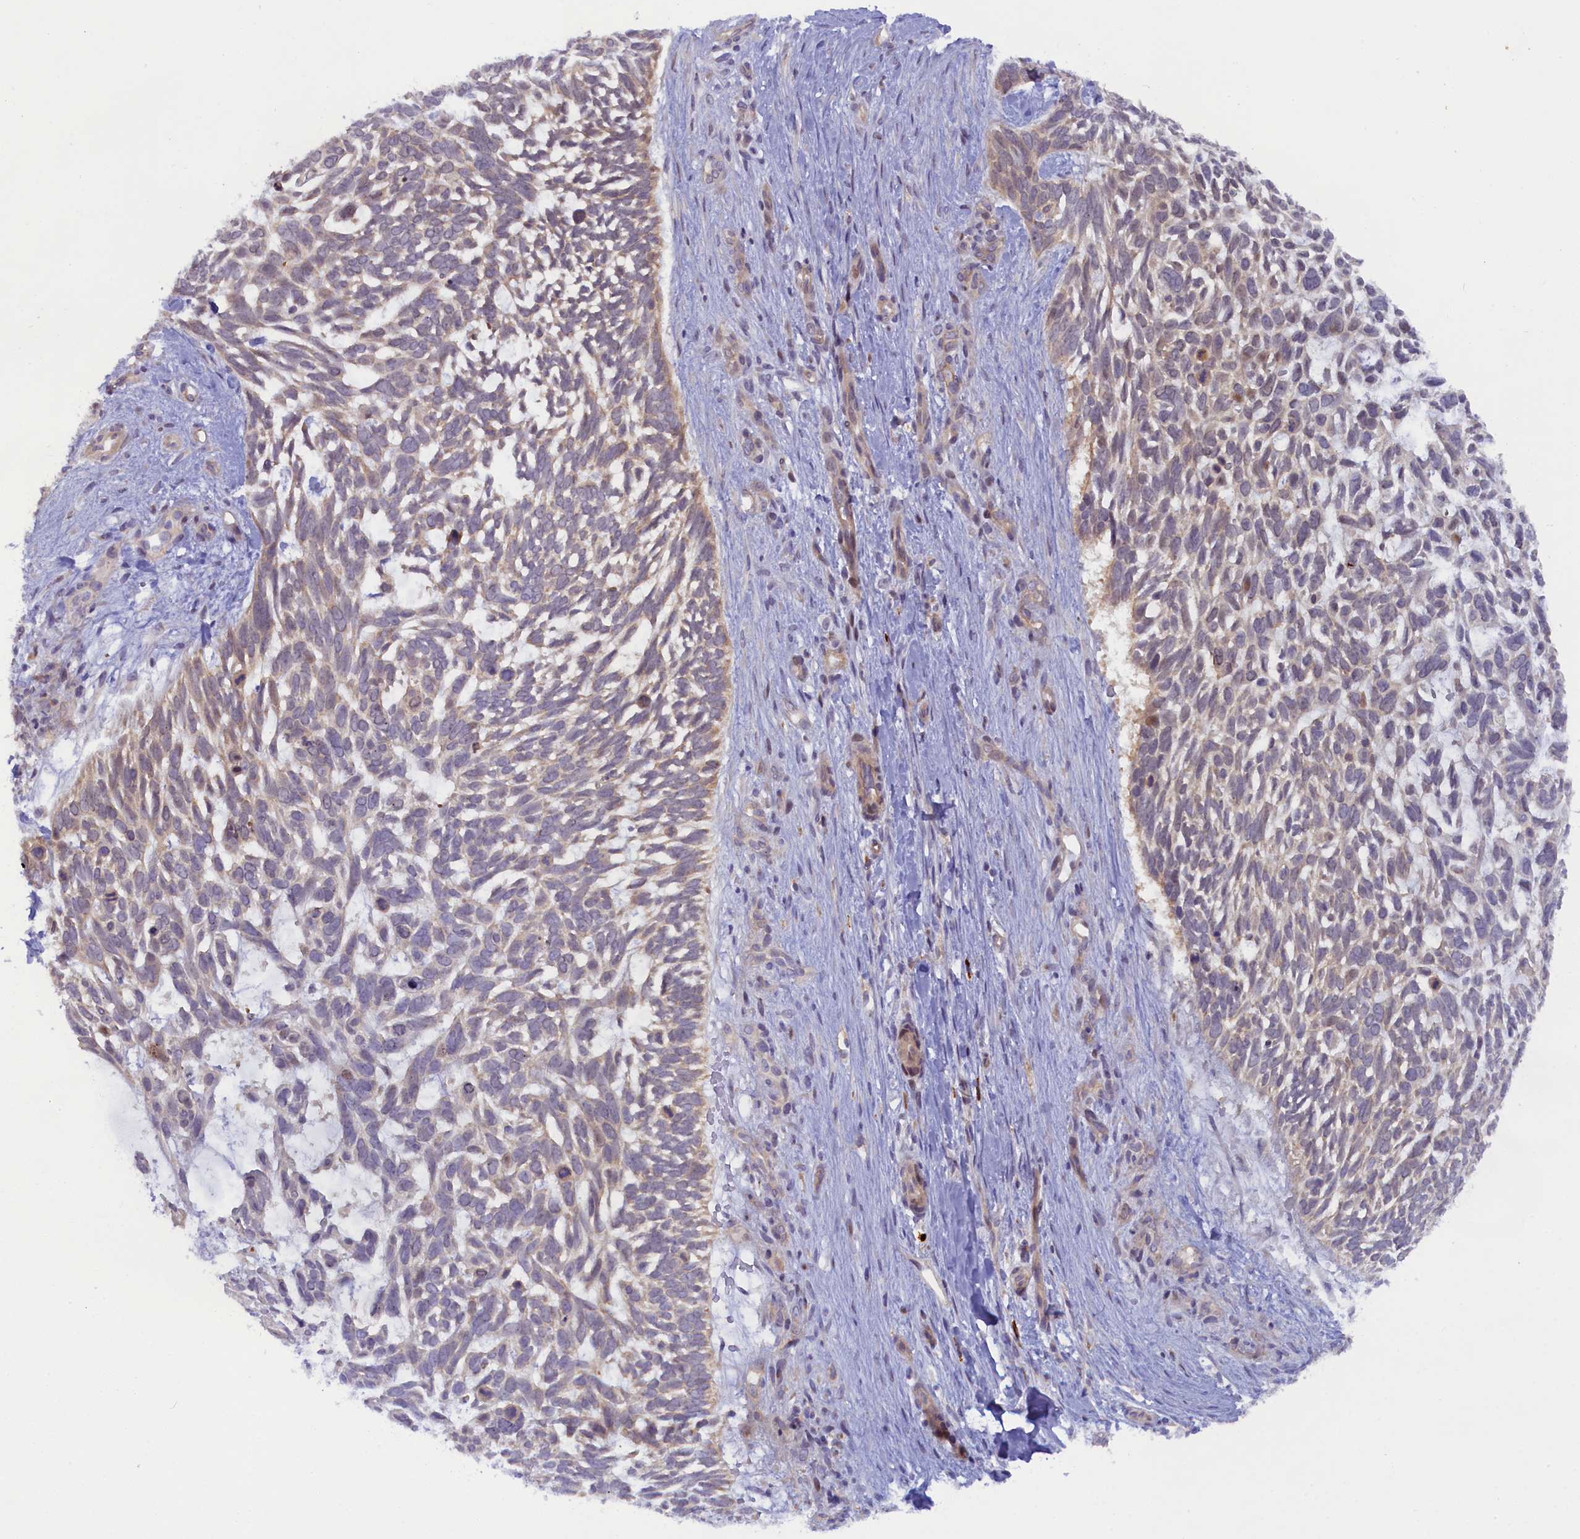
{"staining": {"intensity": "weak", "quantity": "<25%", "location": "cytoplasmic/membranous"}, "tissue": "skin cancer", "cell_type": "Tumor cells", "image_type": "cancer", "snomed": [{"axis": "morphology", "description": "Basal cell carcinoma"}, {"axis": "topography", "description": "Skin"}], "caption": "This is a micrograph of immunohistochemistry (IHC) staining of skin basal cell carcinoma, which shows no expression in tumor cells.", "gene": "CCL23", "patient": {"sex": "male", "age": 88}}